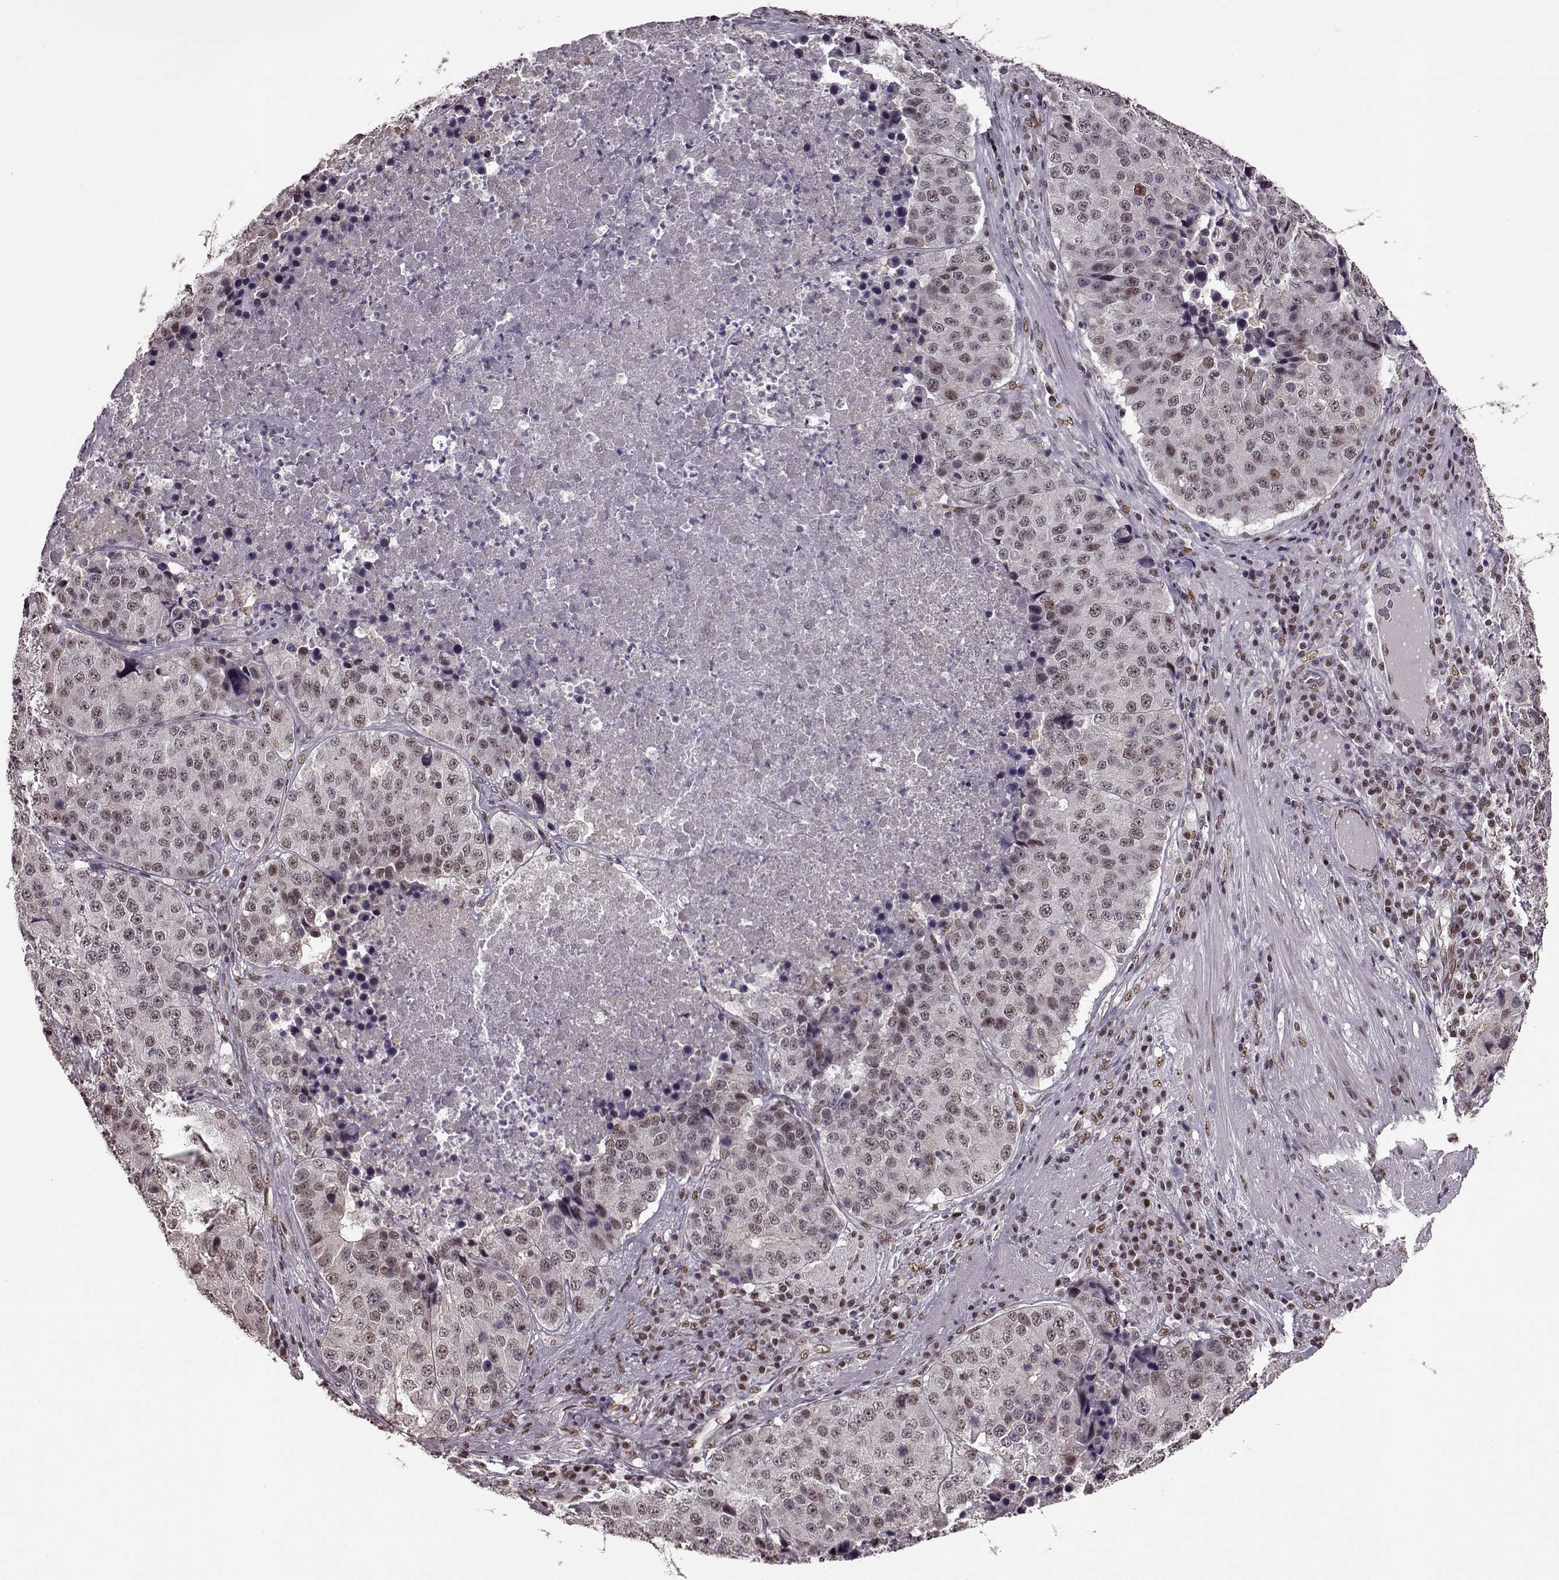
{"staining": {"intensity": "weak", "quantity": ">75%", "location": "nuclear"}, "tissue": "stomach cancer", "cell_type": "Tumor cells", "image_type": "cancer", "snomed": [{"axis": "morphology", "description": "Adenocarcinoma, NOS"}, {"axis": "topography", "description": "Stomach"}], "caption": "A brown stain highlights weak nuclear positivity of a protein in human adenocarcinoma (stomach) tumor cells.", "gene": "FTO", "patient": {"sex": "male", "age": 71}}